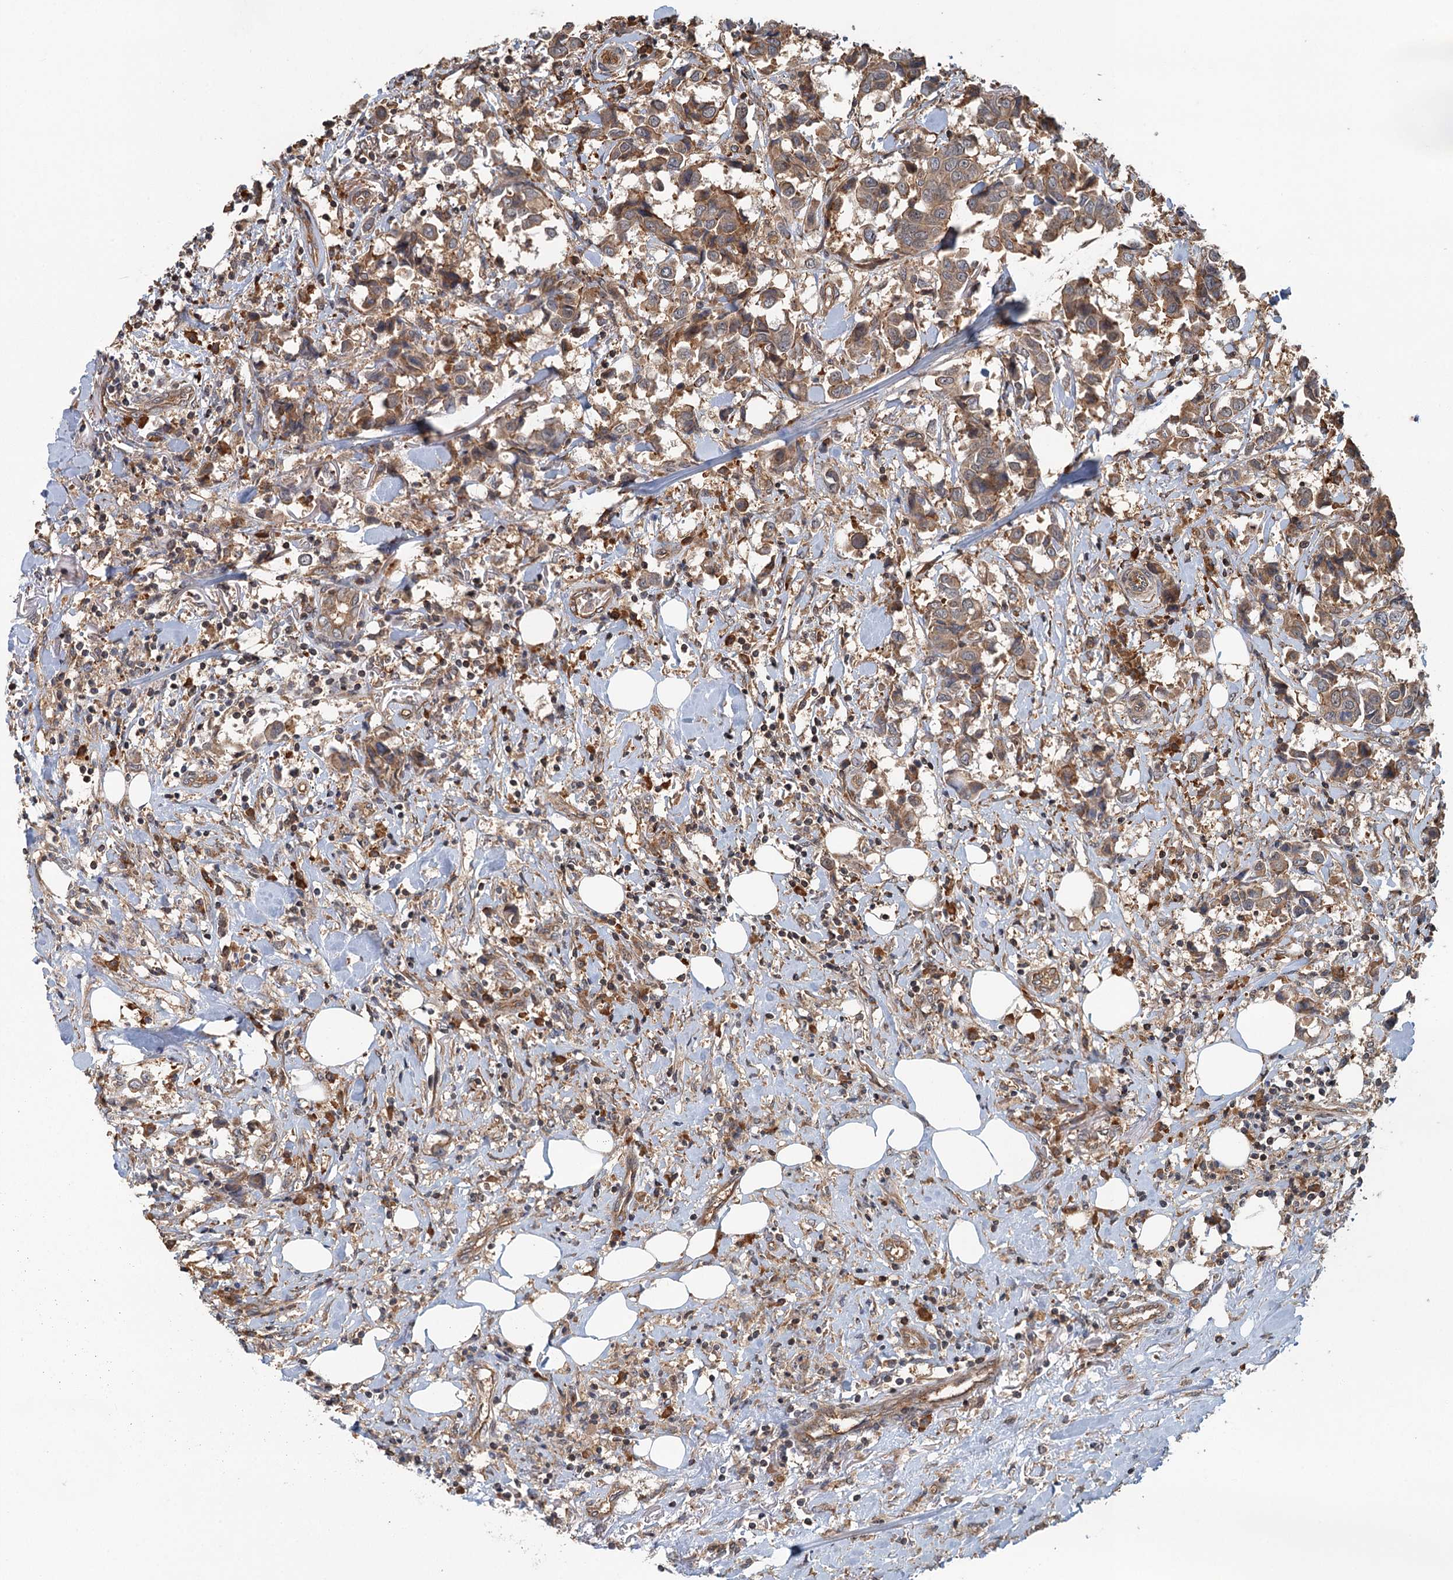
{"staining": {"intensity": "moderate", "quantity": ">75%", "location": "cytoplasmic/membranous"}, "tissue": "breast cancer", "cell_type": "Tumor cells", "image_type": "cancer", "snomed": [{"axis": "morphology", "description": "Duct carcinoma"}, {"axis": "topography", "description": "Breast"}], "caption": "Invasive ductal carcinoma (breast) stained with DAB immunohistochemistry demonstrates medium levels of moderate cytoplasmic/membranous staining in about >75% of tumor cells.", "gene": "ZNF527", "patient": {"sex": "female", "age": 80}}